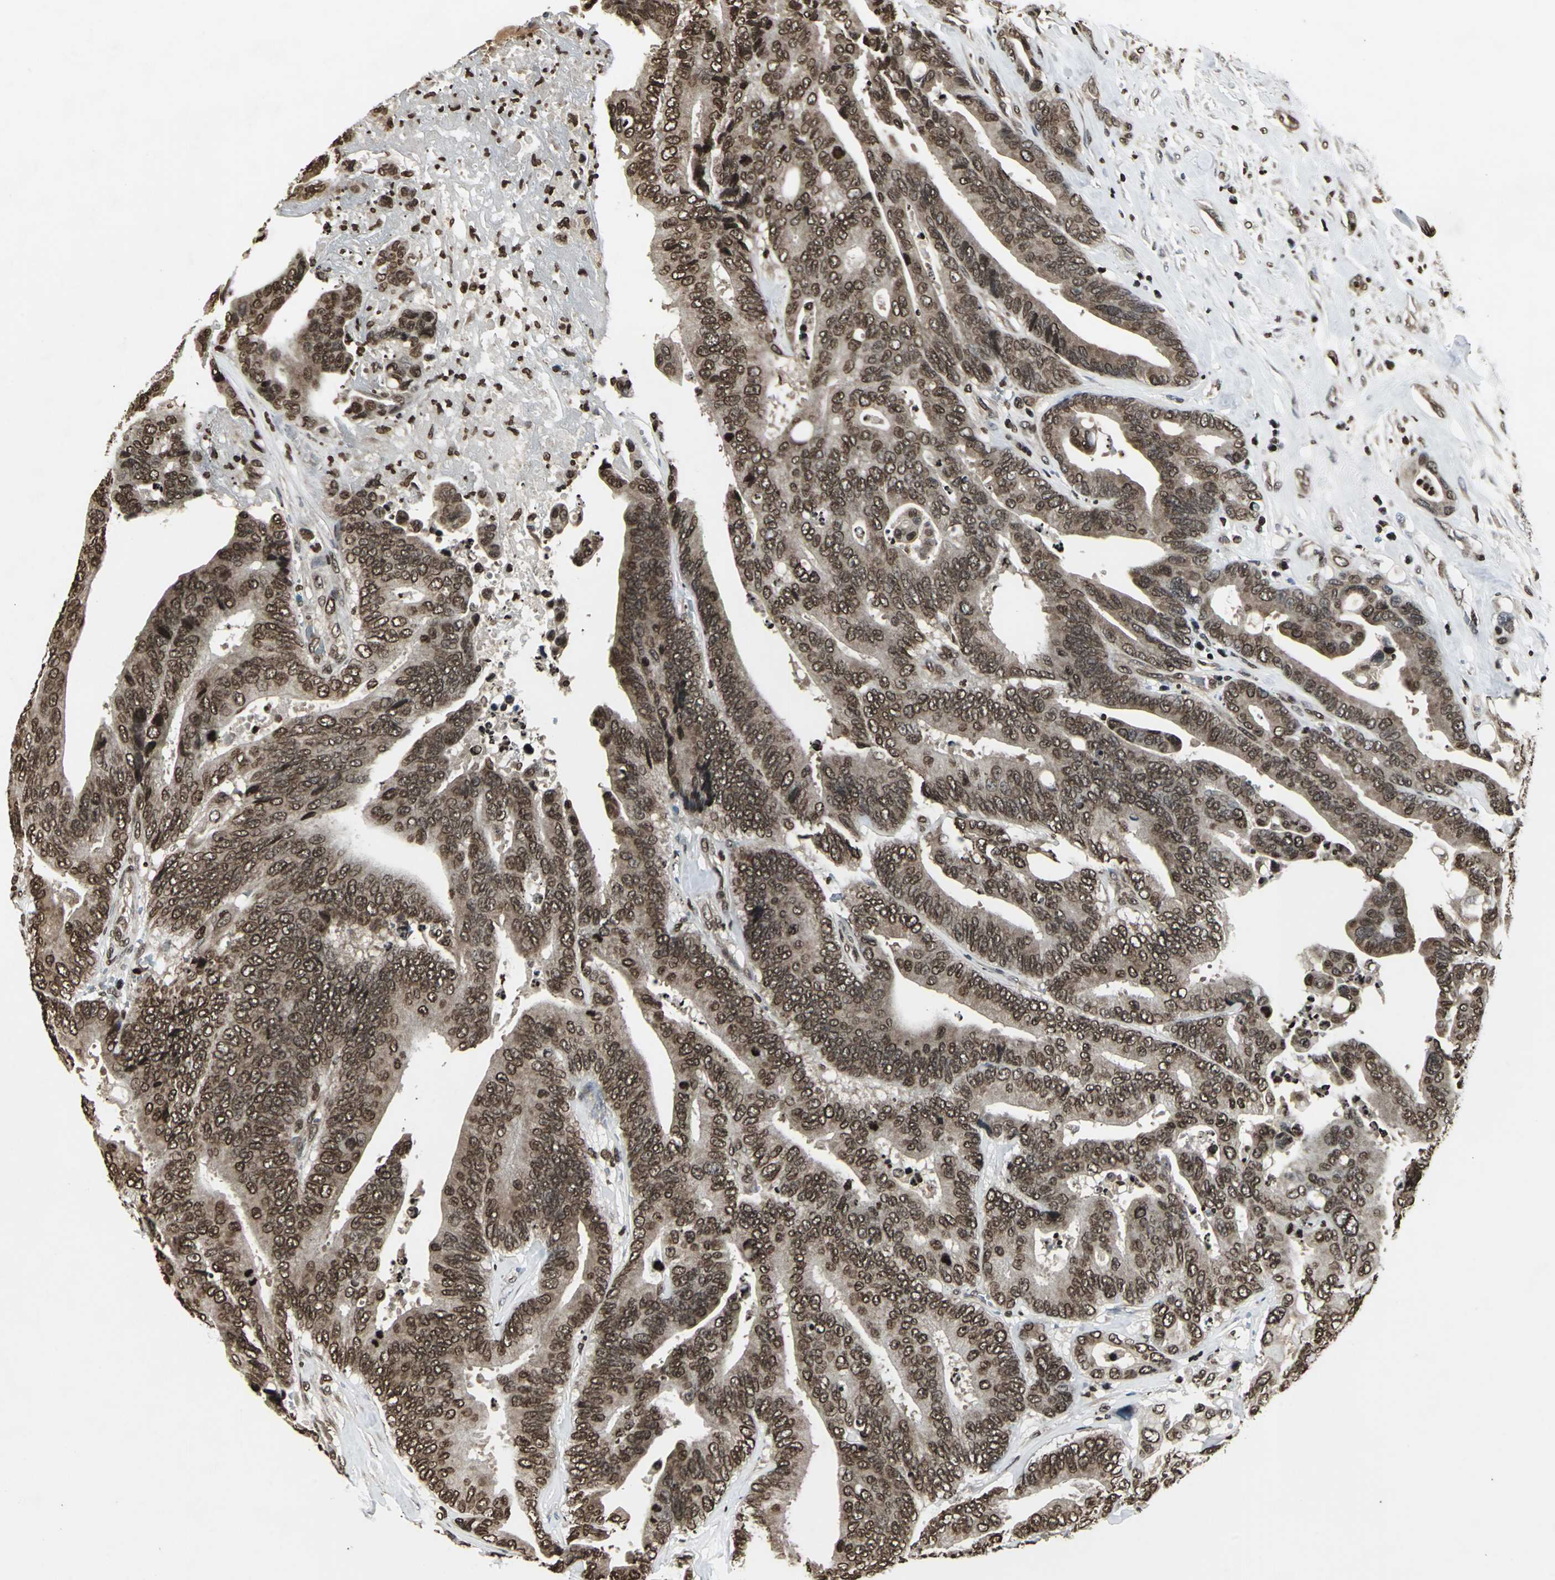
{"staining": {"intensity": "strong", "quantity": ">75%", "location": "cytoplasmic/membranous,nuclear"}, "tissue": "colorectal cancer", "cell_type": "Tumor cells", "image_type": "cancer", "snomed": [{"axis": "morphology", "description": "Normal tissue, NOS"}, {"axis": "morphology", "description": "Adenocarcinoma, NOS"}, {"axis": "topography", "description": "Colon"}], "caption": "Colorectal cancer stained with a protein marker displays strong staining in tumor cells.", "gene": "AHR", "patient": {"sex": "male", "age": 82}}